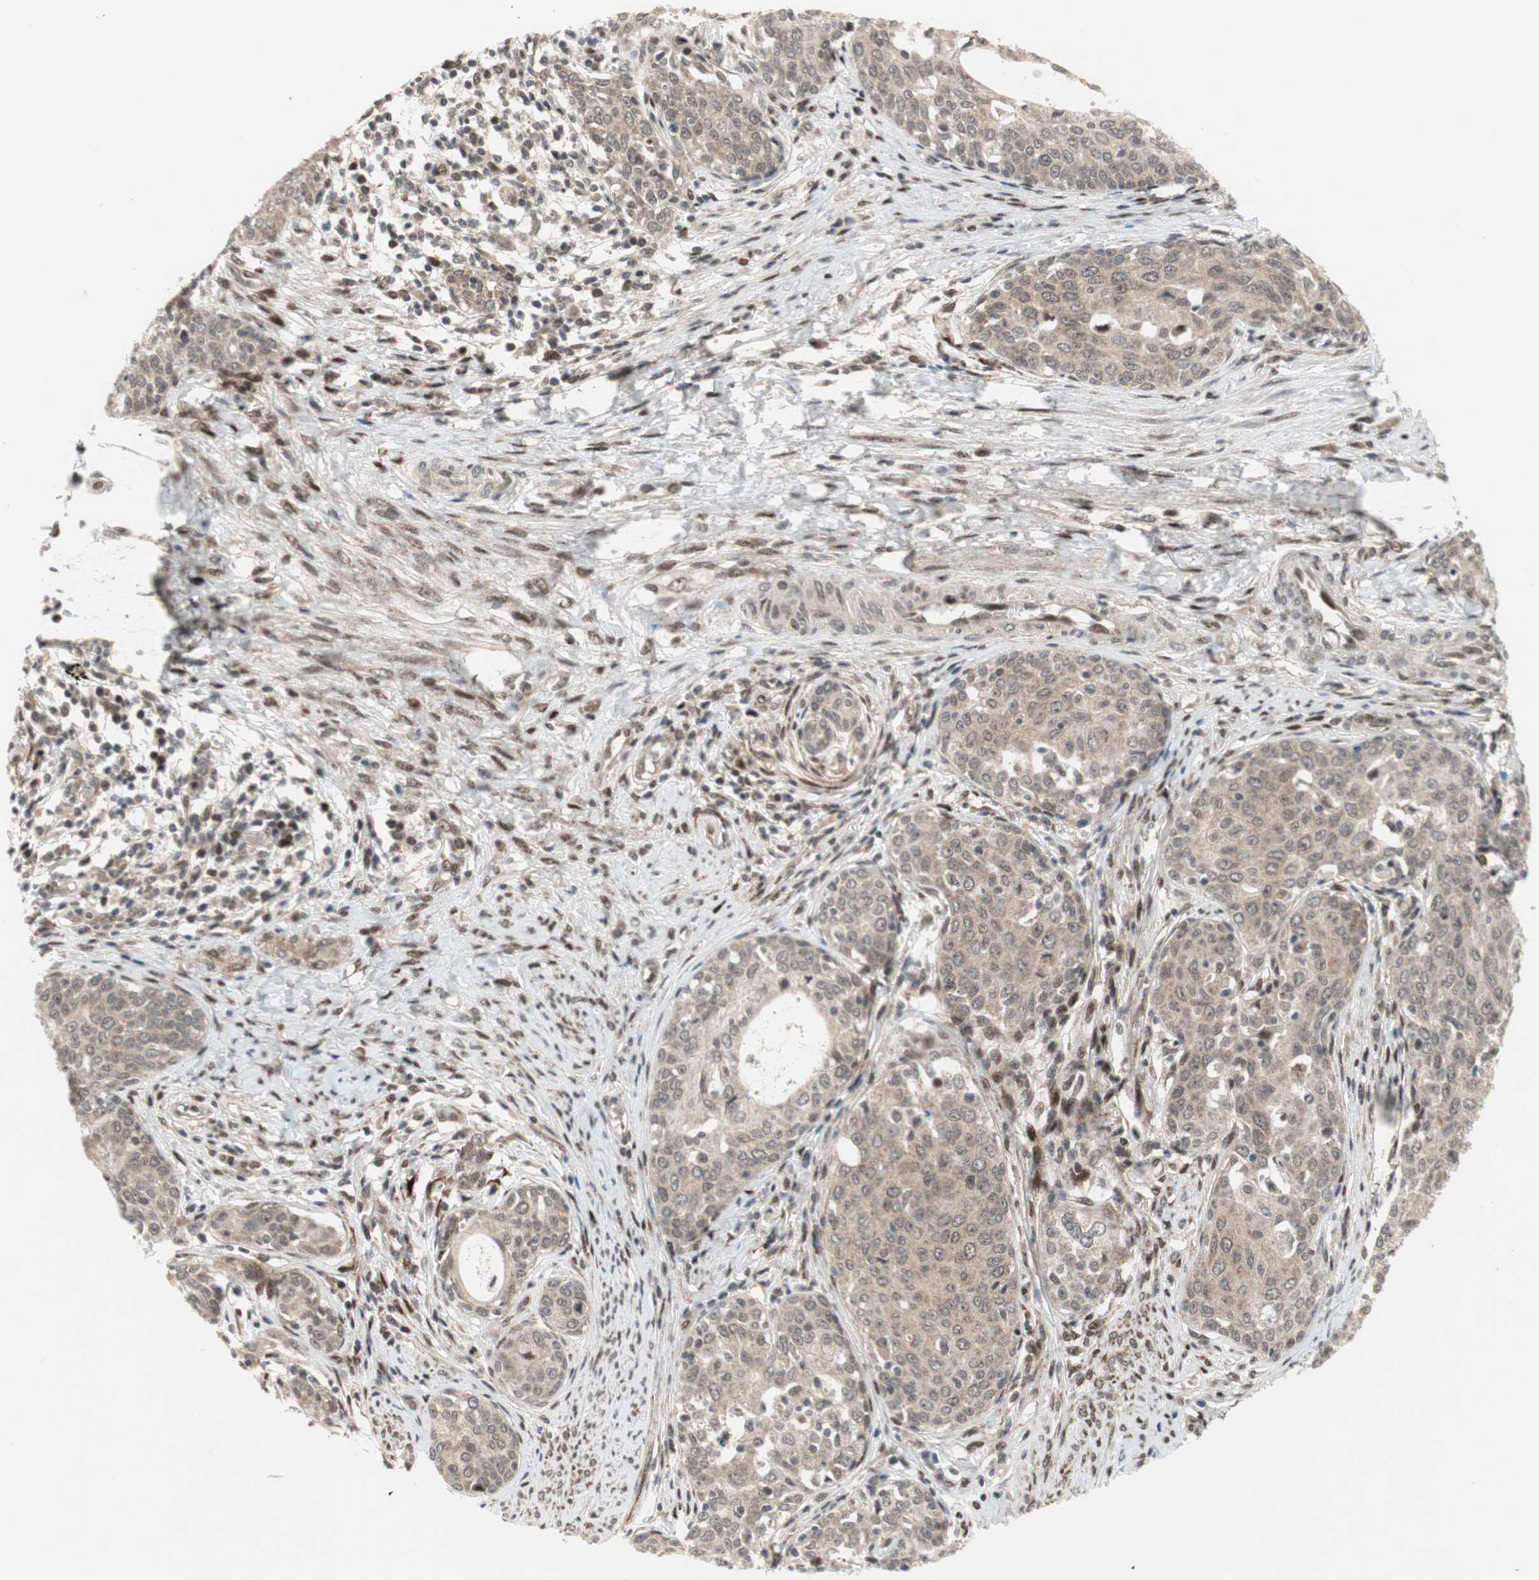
{"staining": {"intensity": "weak", "quantity": ">75%", "location": "cytoplasmic/membranous,nuclear"}, "tissue": "cervical cancer", "cell_type": "Tumor cells", "image_type": "cancer", "snomed": [{"axis": "morphology", "description": "Squamous cell carcinoma, NOS"}, {"axis": "morphology", "description": "Adenocarcinoma, NOS"}, {"axis": "topography", "description": "Cervix"}], "caption": "IHC photomicrograph of squamous cell carcinoma (cervical) stained for a protein (brown), which reveals low levels of weak cytoplasmic/membranous and nuclear staining in about >75% of tumor cells.", "gene": "TCF12", "patient": {"sex": "female", "age": 52}}